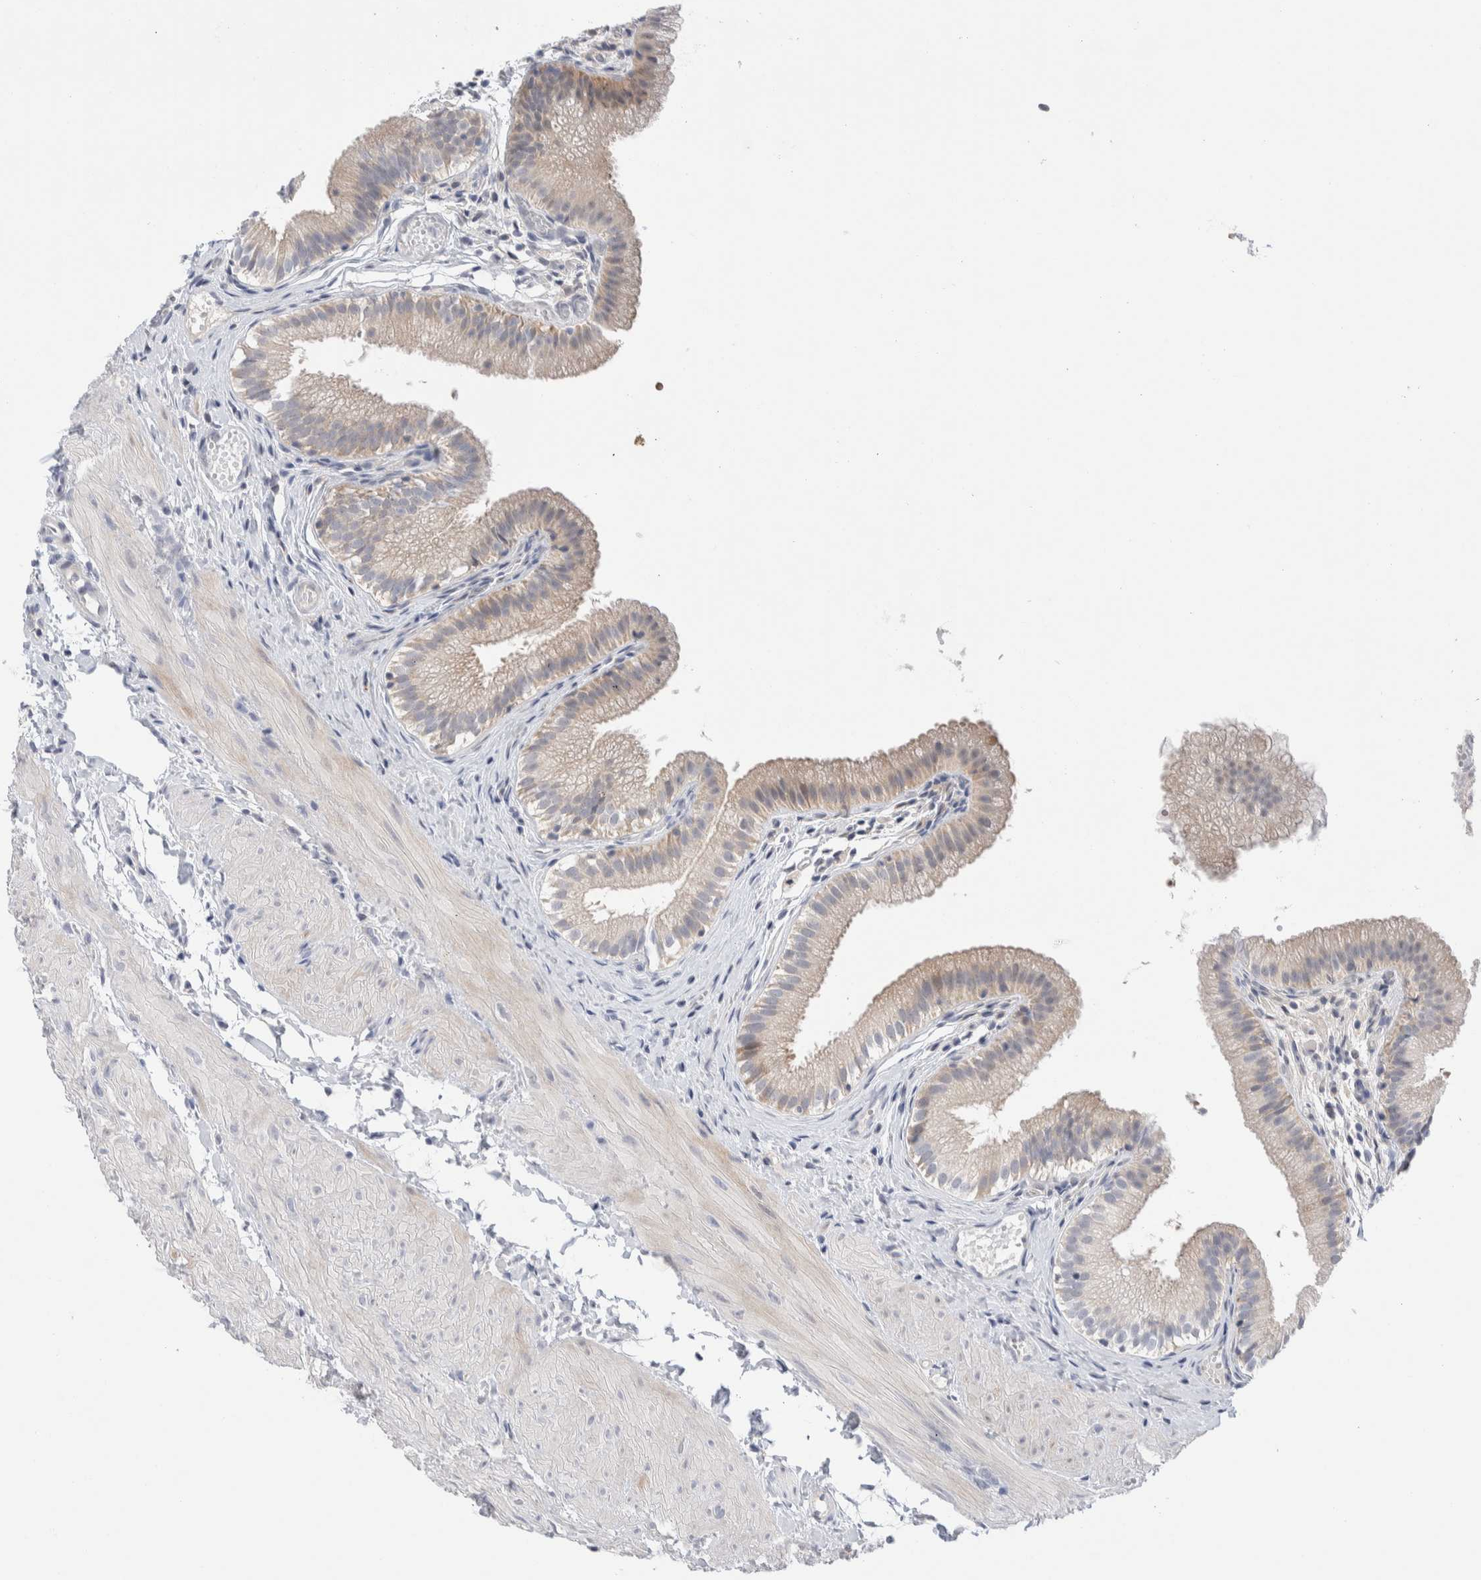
{"staining": {"intensity": "weak", "quantity": ">75%", "location": "cytoplasmic/membranous"}, "tissue": "gallbladder", "cell_type": "Glandular cells", "image_type": "normal", "snomed": [{"axis": "morphology", "description": "Normal tissue, NOS"}, {"axis": "topography", "description": "Gallbladder"}], "caption": "A photomicrograph of human gallbladder stained for a protein shows weak cytoplasmic/membranous brown staining in glandular cells. (DAB IHC, brown staining for protein, blue staining for nuclei).", "gene": "DNAJB6", "patient": {"sex": "female", "age": 26}}